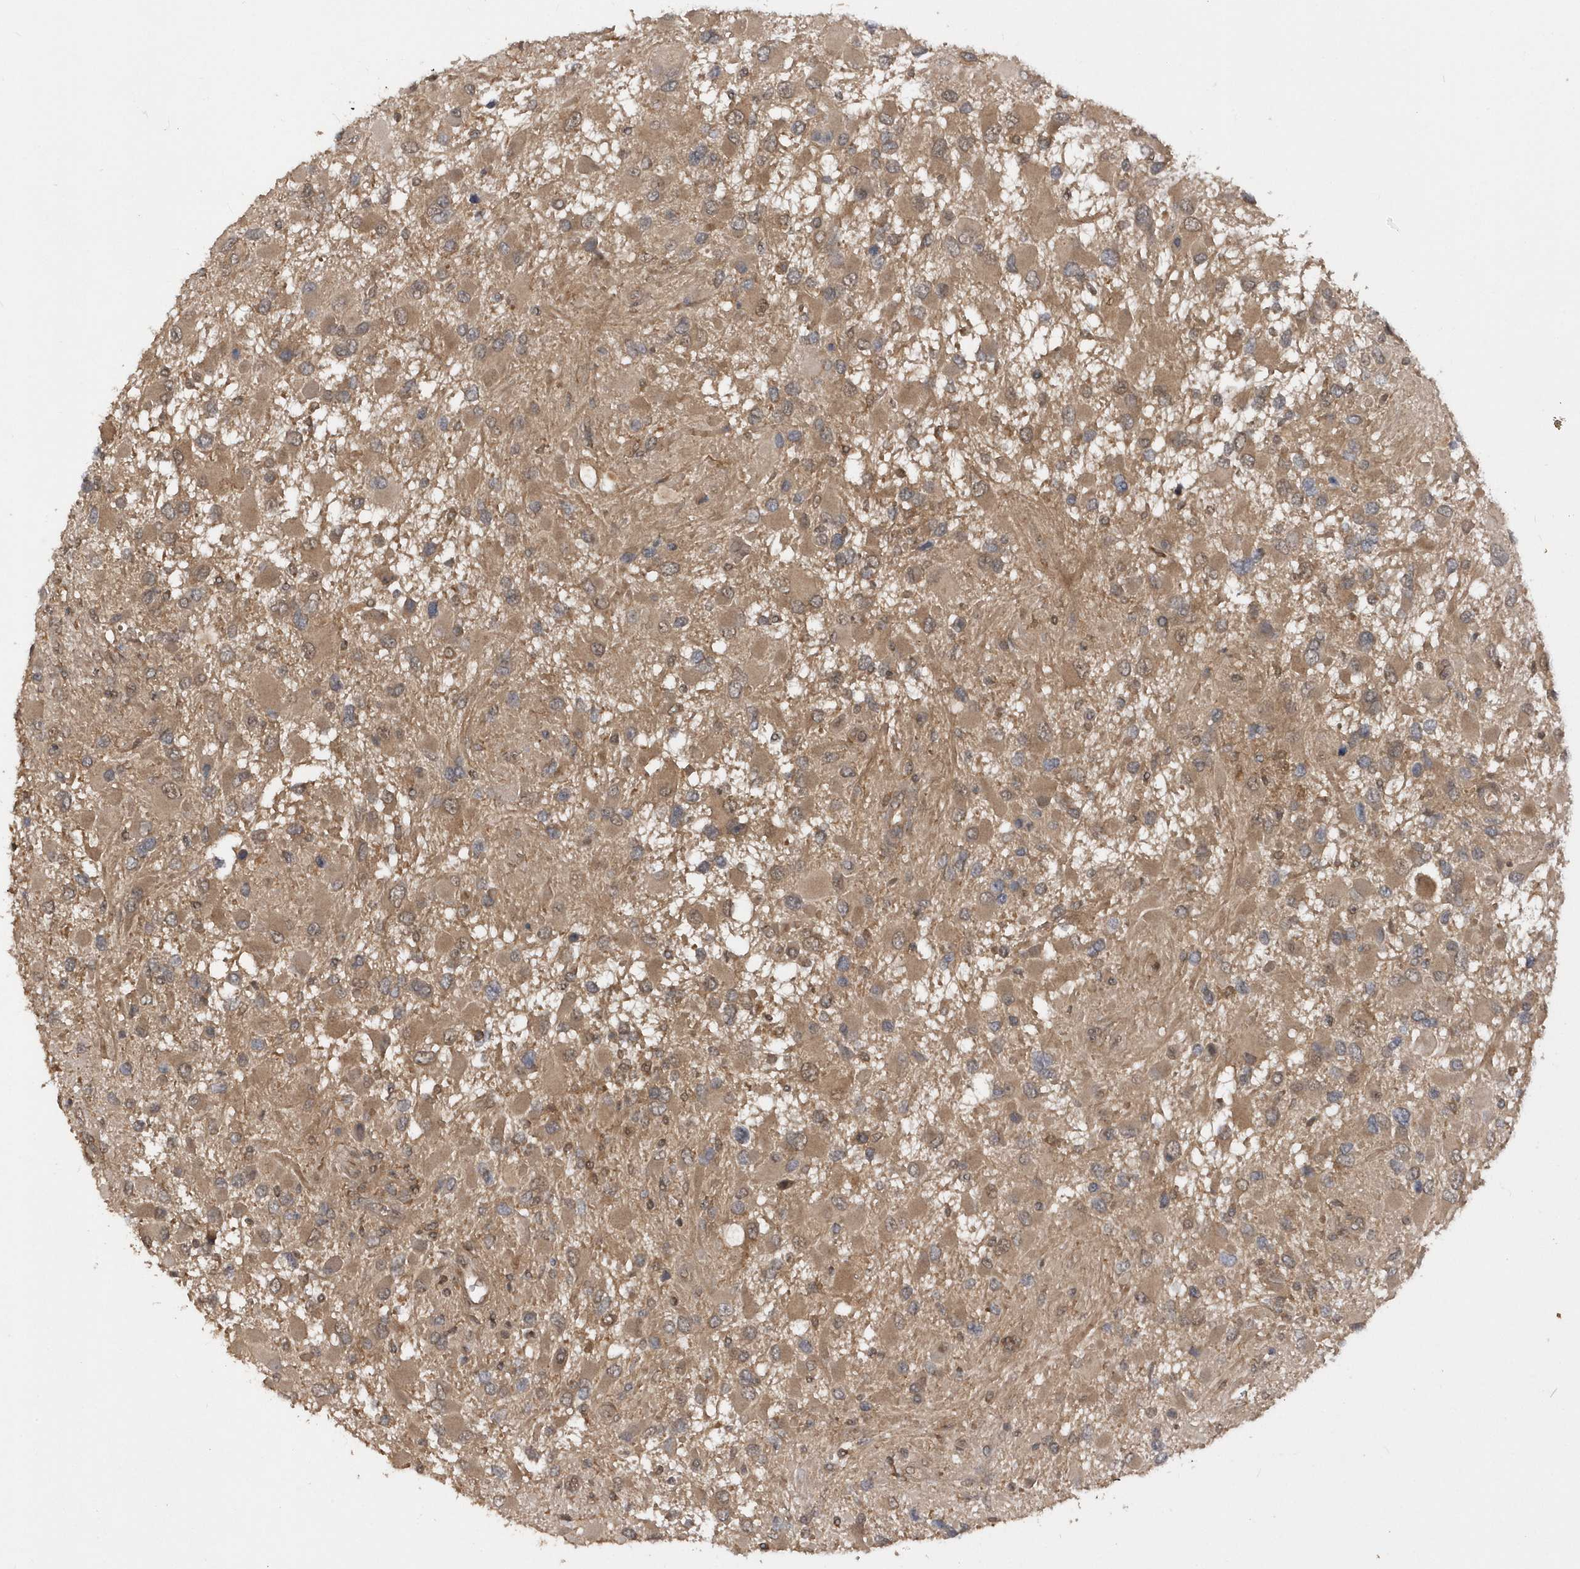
{"staining": {"intensity": "weak", "quantity": ">75%", "location": "cytoplasmic/membranous"}, "tissue": "glioma", "cell_type": "Tumor cells", "image_type": "cancer", "snomed": [{"axis": "morphology", "description": "Glioma, malignant, High grade"}, {"axis": "topography", "description": "Brain"}], "caption": "Human glioma stained with a protein marker shows weak staining in tumor cells.", "gene": "RPE", "patient": {"sex": "male", "age": 53}}